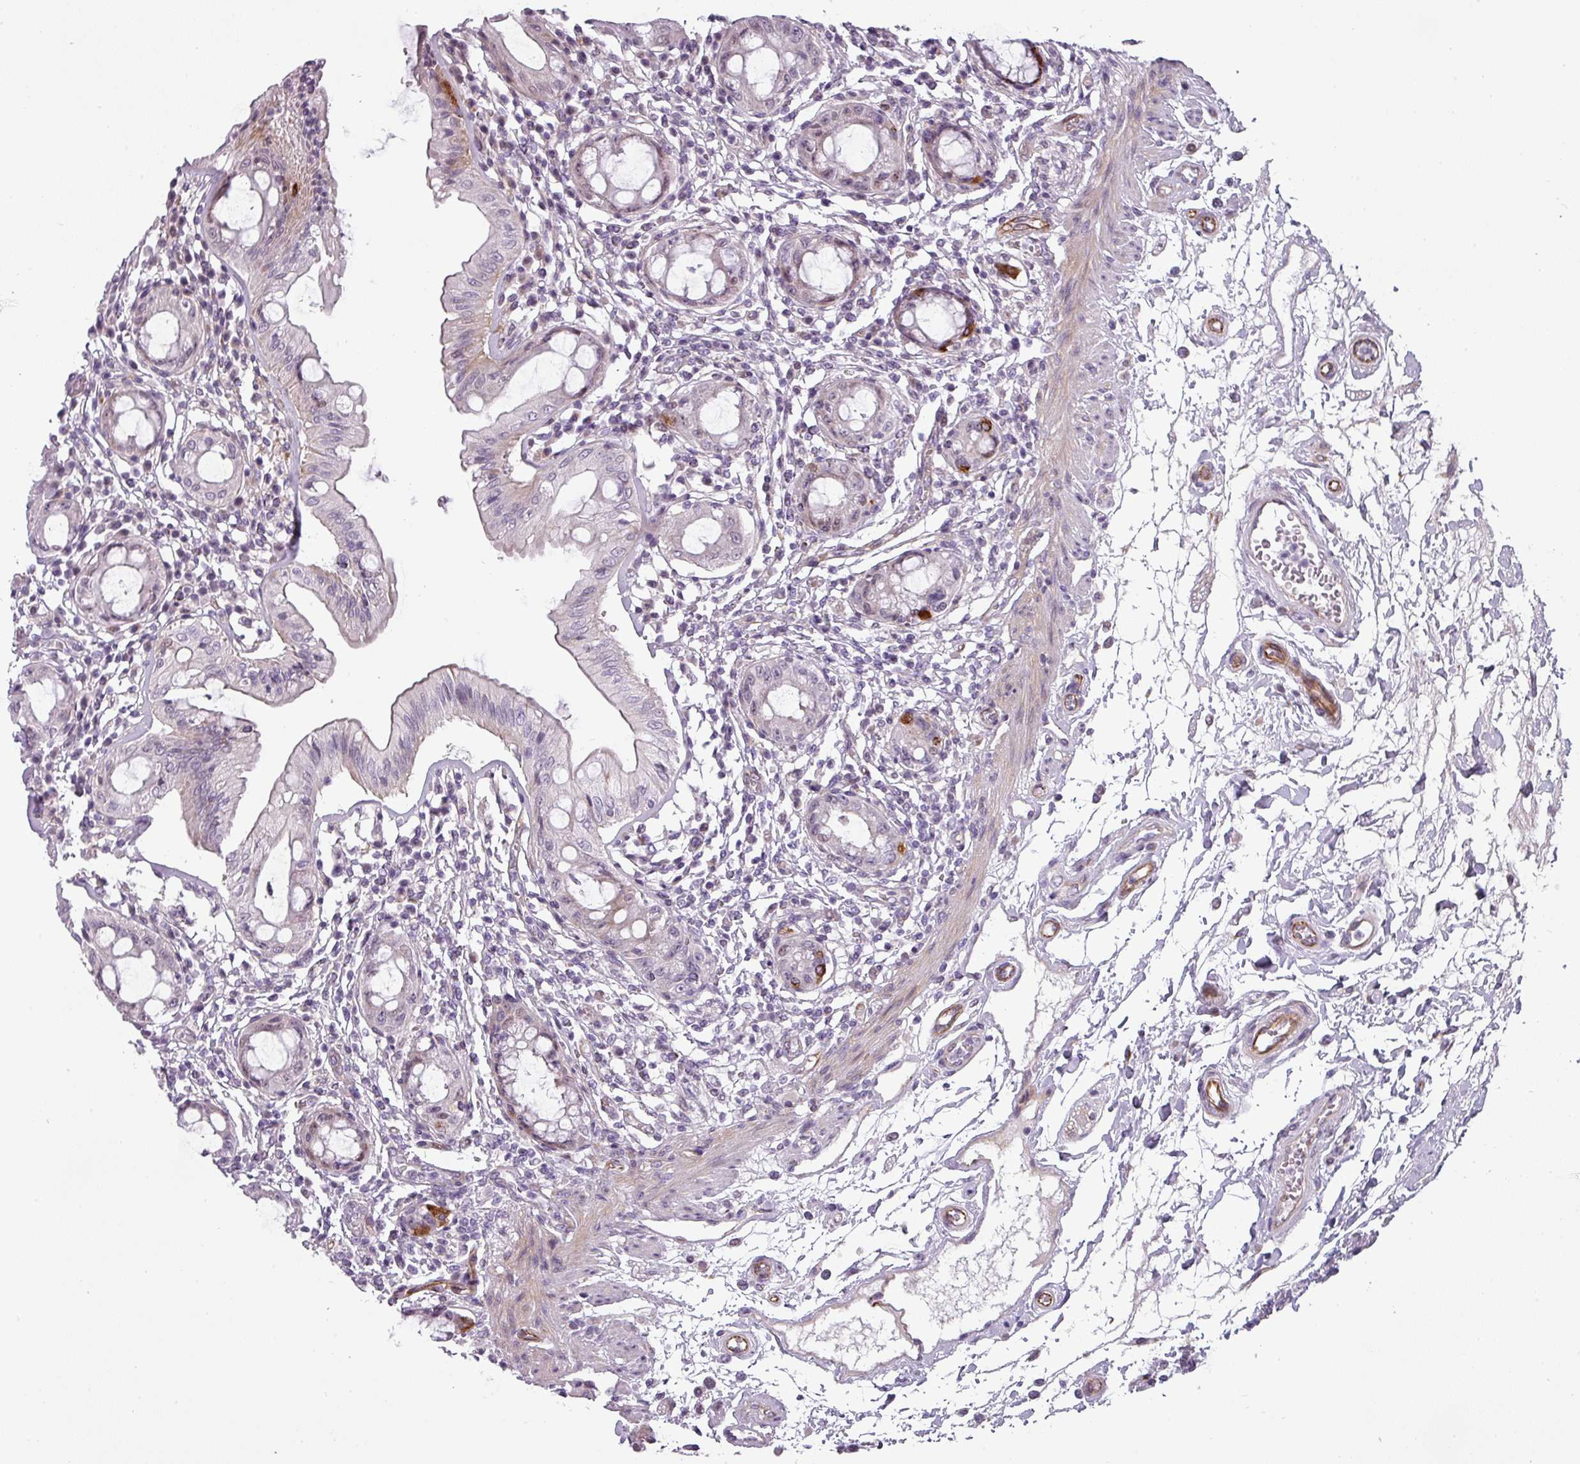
{"staining": {"intensity": "negative", "quantity": "none", "location": "none"}, "tissue": "rectum", "cell_type": "Glandular cells", "image_type": "normal", "snomed": [{"axis": "morphology", "description": "Normal tissue, NOS"}, {"axis": "topography", "description": "Rectum"}], "caption": "Glandular cells show no significant expression in normal rectum. (Brightfield microscopy of DAB (3,3'-diaminobenzidine) IHC at high magnification).", "gene": "CHRDL1", "patient": {"sex": "female", "age": 57}}